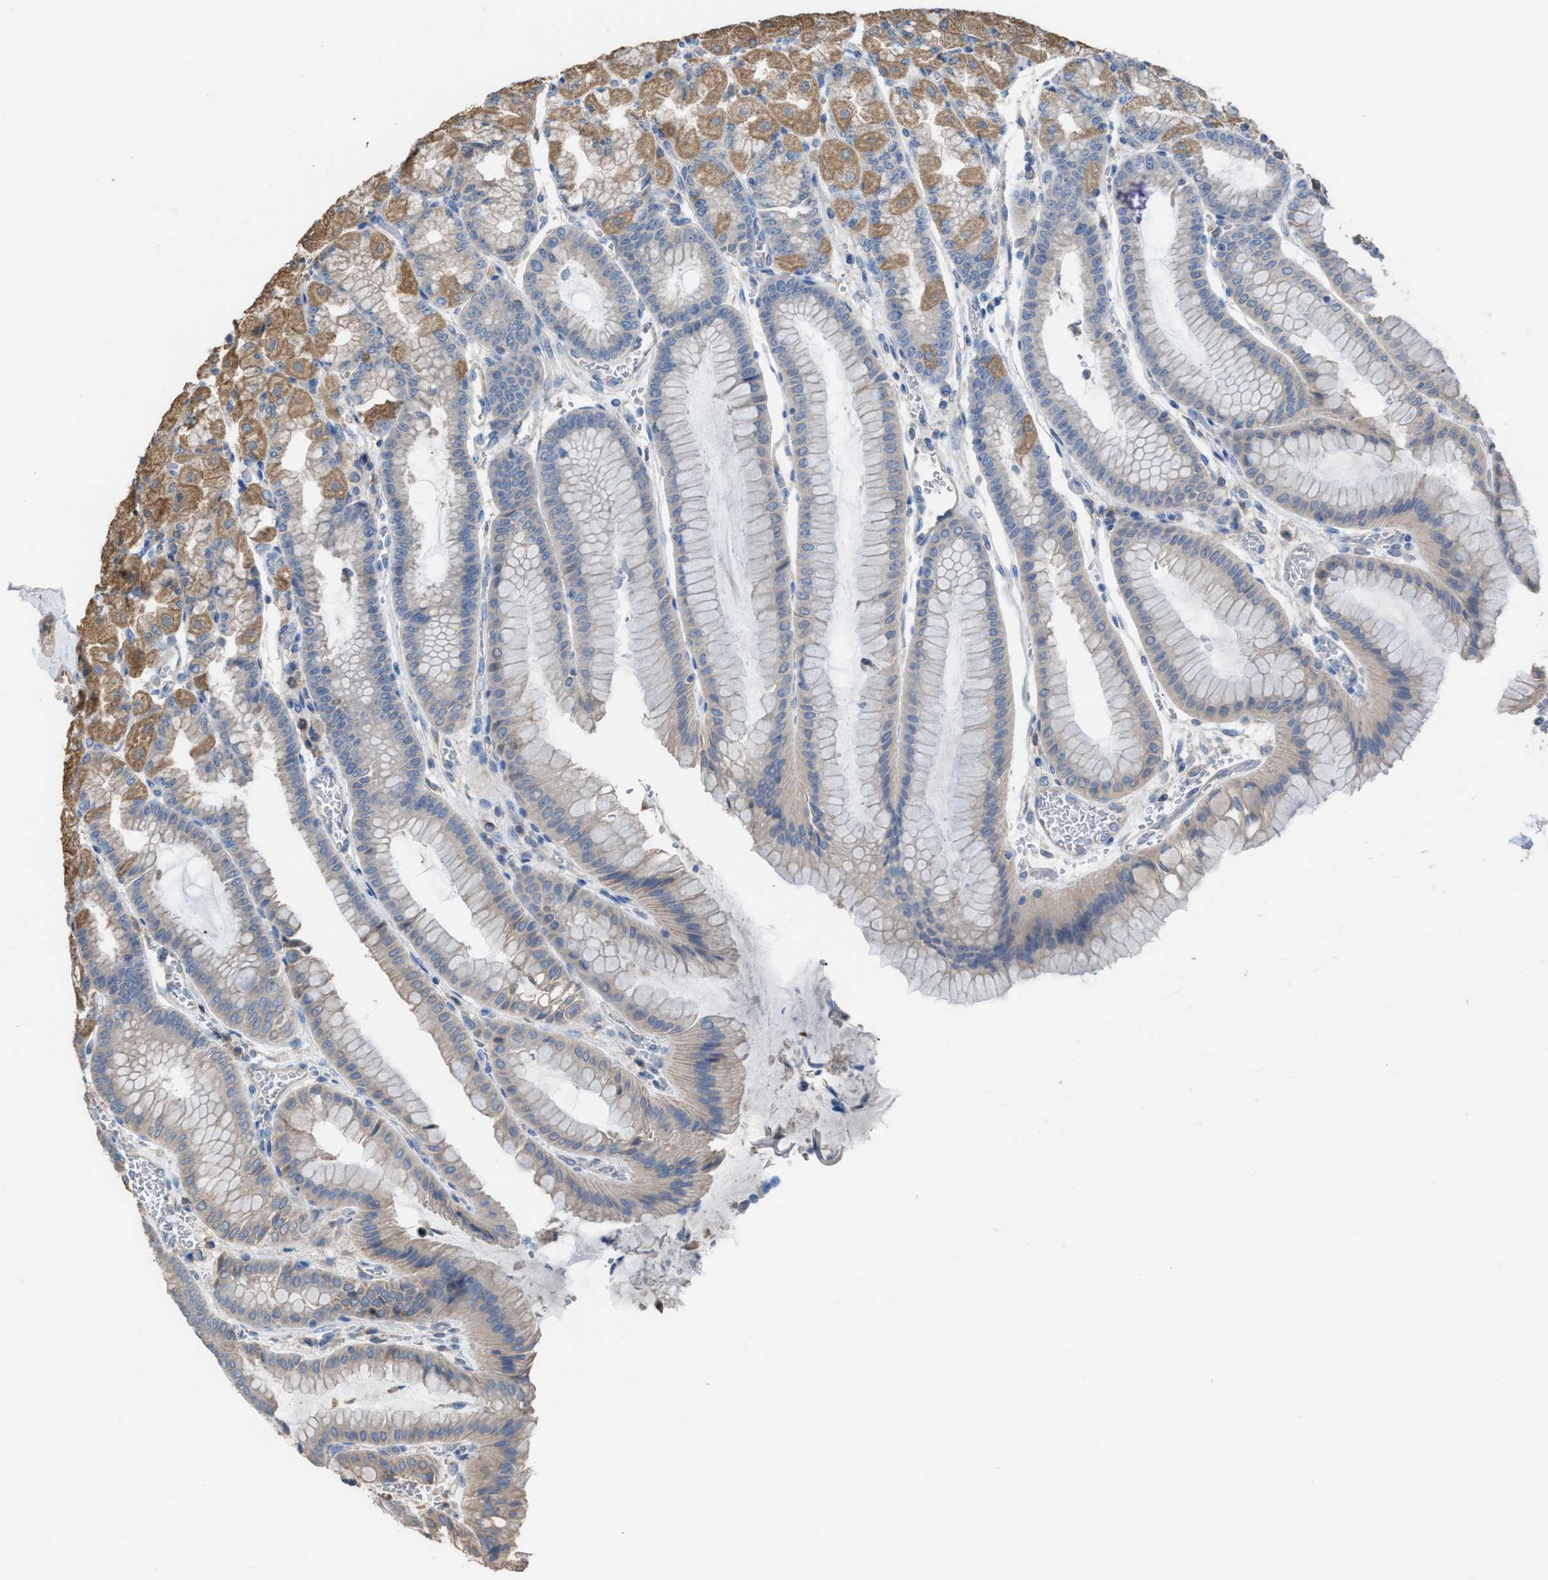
{"staining": {"intensity": "moderate", "quantity": "25%-75%", "location": "cytoplasmic/membranous"}, "tissue": "stomach", "cell_type": "Glandular cells", "image_type": "normal", "snomed": [{"axis": "morphology", "description": "Normal tissue, NOS"}, {"axis": "morphology", "description": "Carcinoid, malignant, NOS"}, {"axis": "topography", "description": "Stomach, upper"}], "caption": "Normal stomach was stained to show a protein in brown. There is medium levels of moderate cytoplasmic/membranous expression in approximately 25%-75% of glandular cells. The protein is stained brown, and the nuclei are stained in blue (DAB IHC with brightfield microscopy, high magnification).", "gene": "NQO2", "patient": {"sex": "male", "age": 39}}